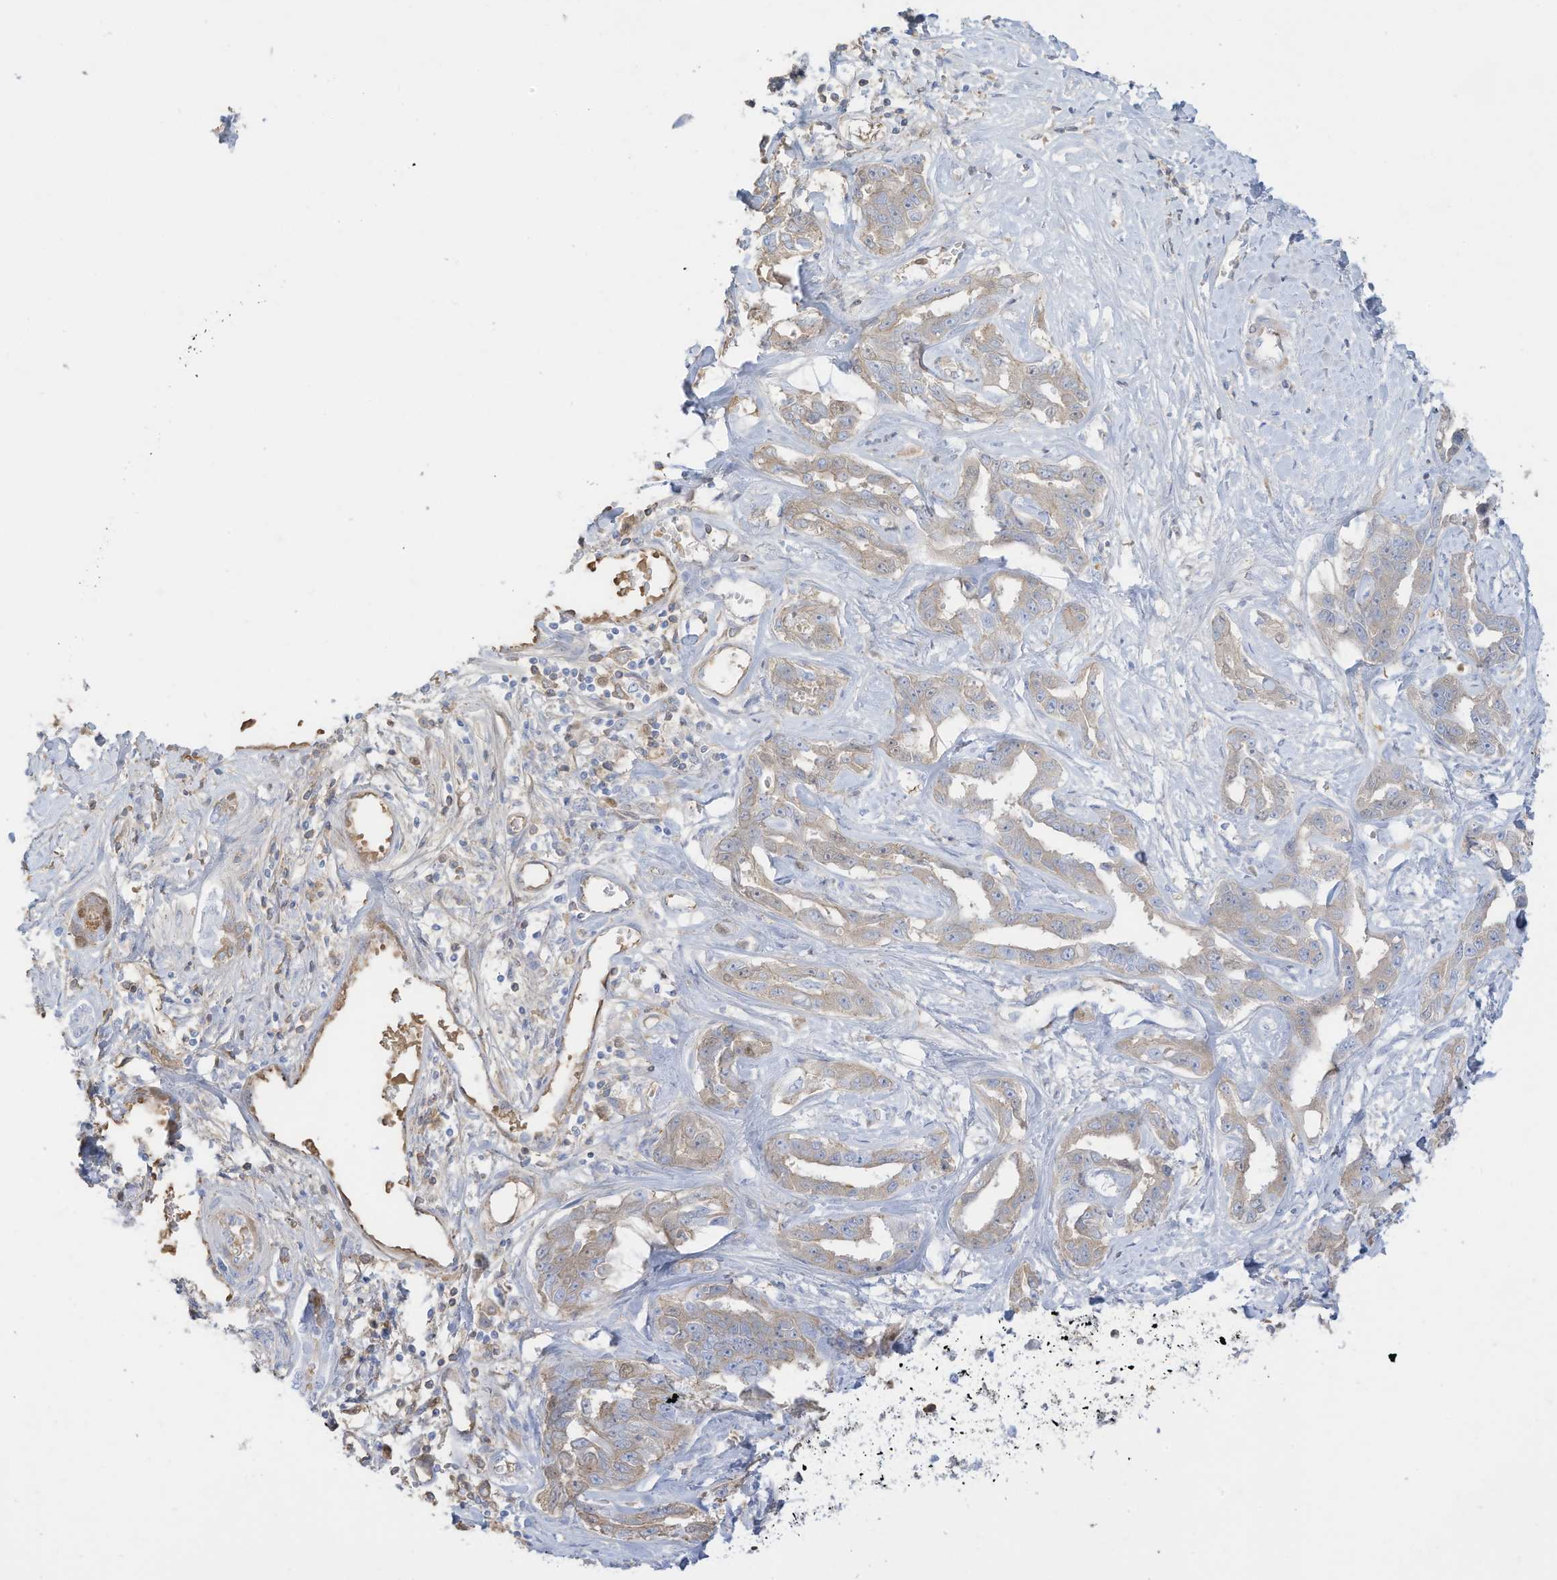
{"staining": {"intensity": "weak", "quantity": "<25%", "location": "cytoplasmic/membranous"}, "tissue": "liver cancer", "cell_type": "Tumor cells", "image_type": "cancer", "snomed": [{"axis": "morphology", "description": "Cholangiocarcinoma"}, {"axis": "topography", "description": "Liver"}], "caption": "A micrograph of human cholangiocarcinoma (liver) is negative for staining in tumor cells.", "gene": "HSD17B13", "patient": {"sex": "male", "age": 59}}